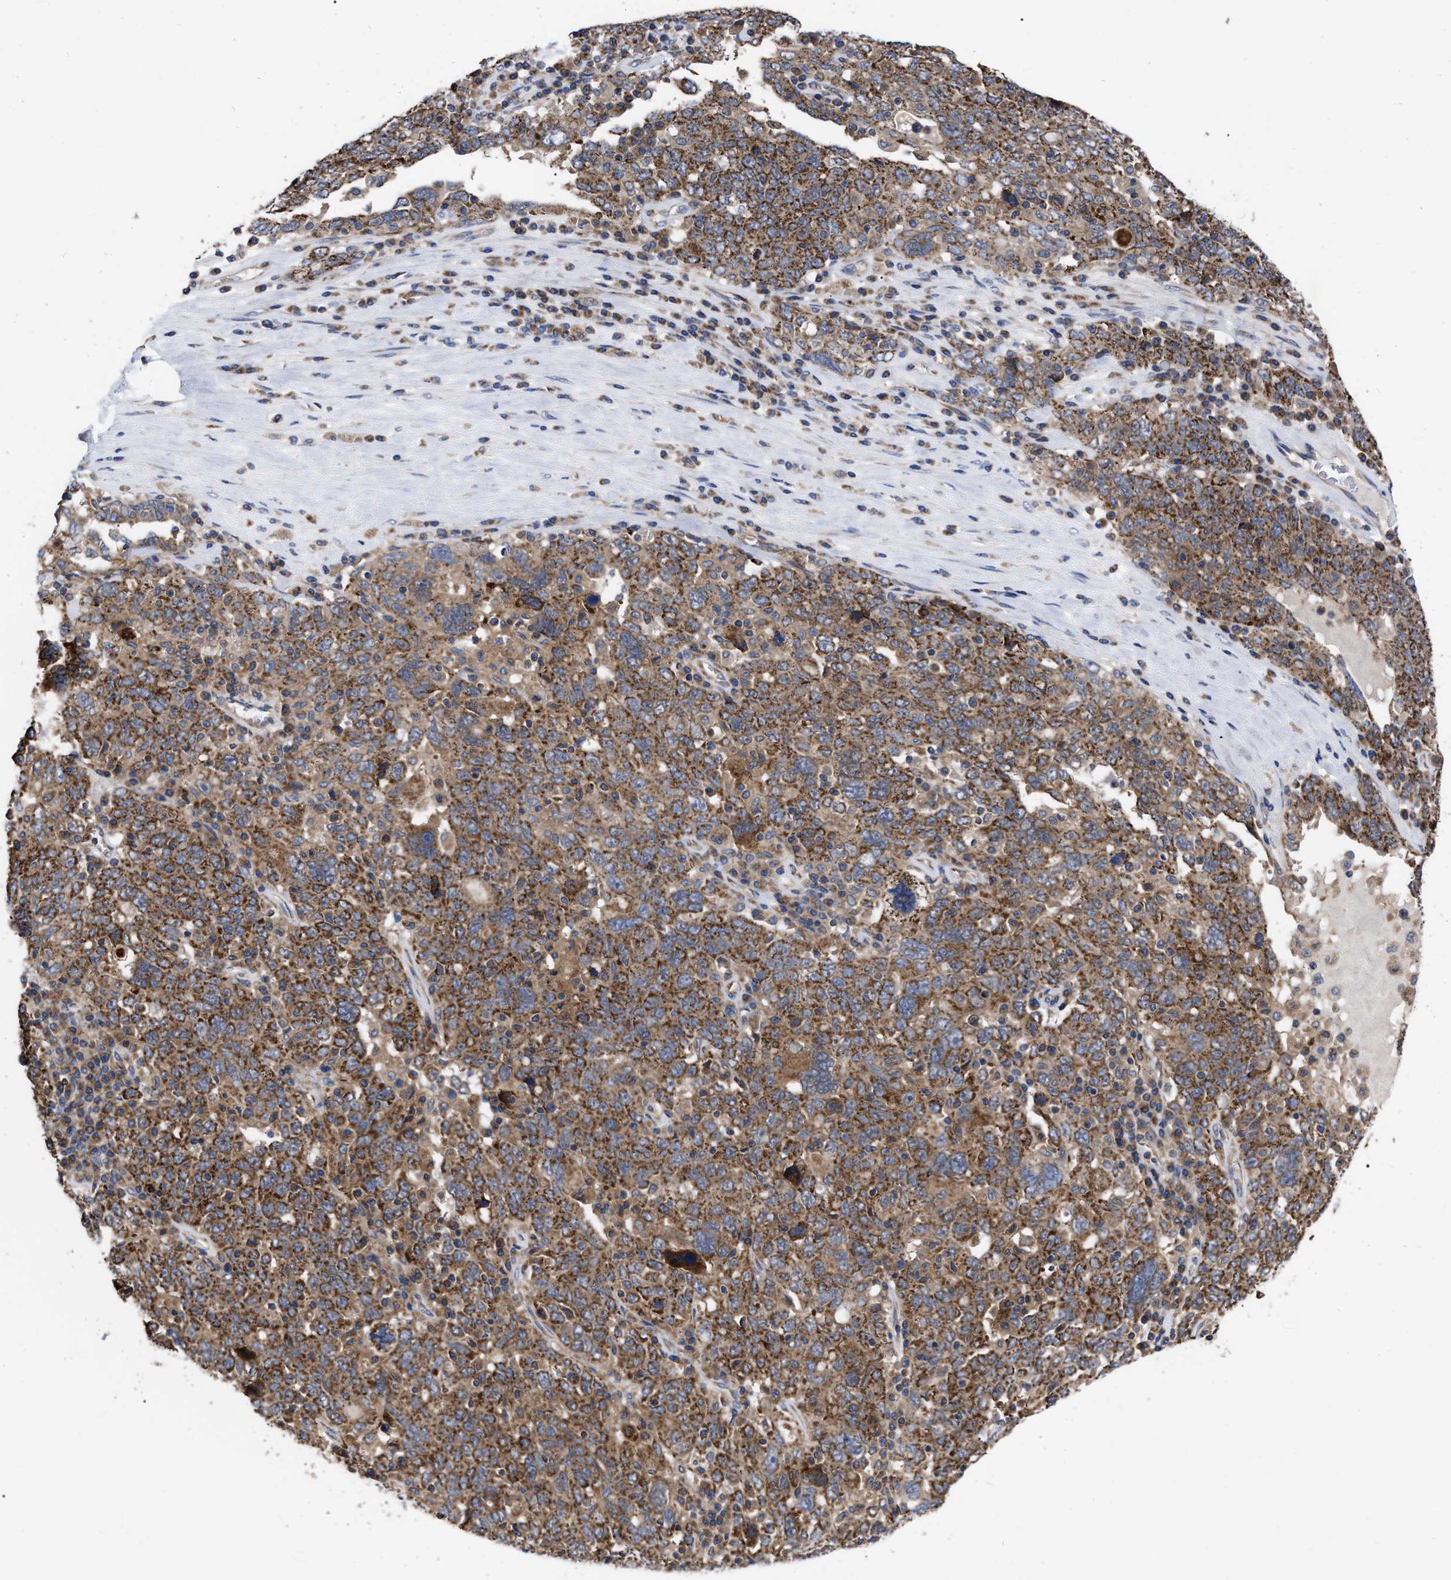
{"staining": {"intensity": "strong", "quantity": ">75%", "location": "cytoplasmic/membranous"}, "tissue": "ovarian cancer", "cell_type": "Tumor cells", "image_type": "cancer", "snomed": [{"axis": "morphology", "description": "Carcinoma, endometroid"}, {"axis": "topography", "description": "Ovary"}], "caption": "Ovarian cancer (endometroid carcinoma) stained for a protein exhibits strong cytoplasmic/membranous positivity in tumor cells. Immunohistochemistry stains the protein of interest in brown and the nuclei are stained blue.", "gene": "CDKN2C", "patient": {"sex": "female", "age": 62}}